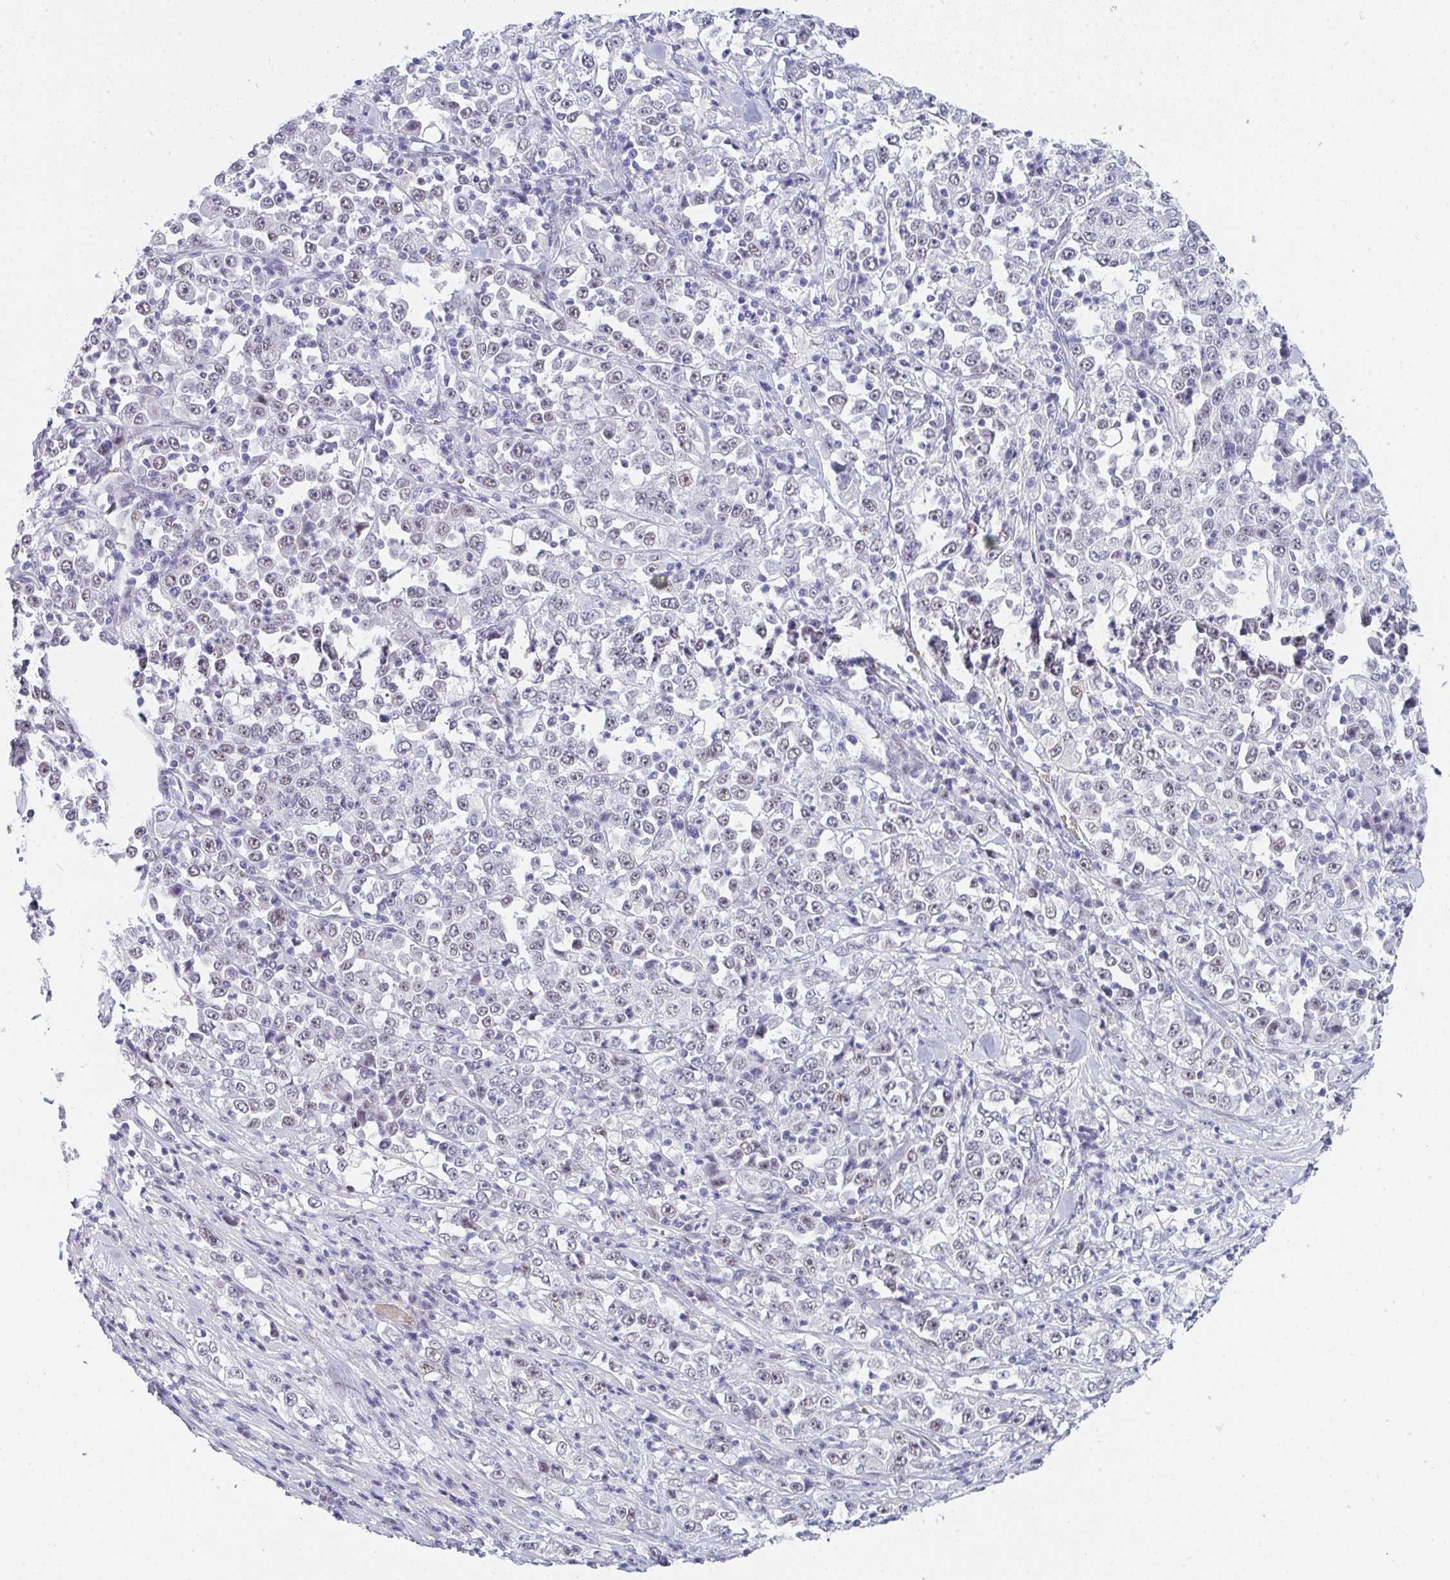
{"staining": {"intensity": "weak", "quantity": "25%-75%", "location": "nuclear"}, "tissue": "stomach cancer", "cell_type": "Tumor cells", "image_type": "cancer", "snomed": [{"axis": "morphology", "description": "Normal tissue, NOS"}, {"axis": "morphology", "description": "Adenocarcinoma, NOS"}, {"axis": "topography", "description": "Stomach, upper"}, {"axis": "topography", "description": "Stomach"}], "caption": "Stomach cancer stained for a protein shows weak nuclear positivity in tumor cells.", "gene": "TNMD", "patient": {"sex": "male", "age": 59}}